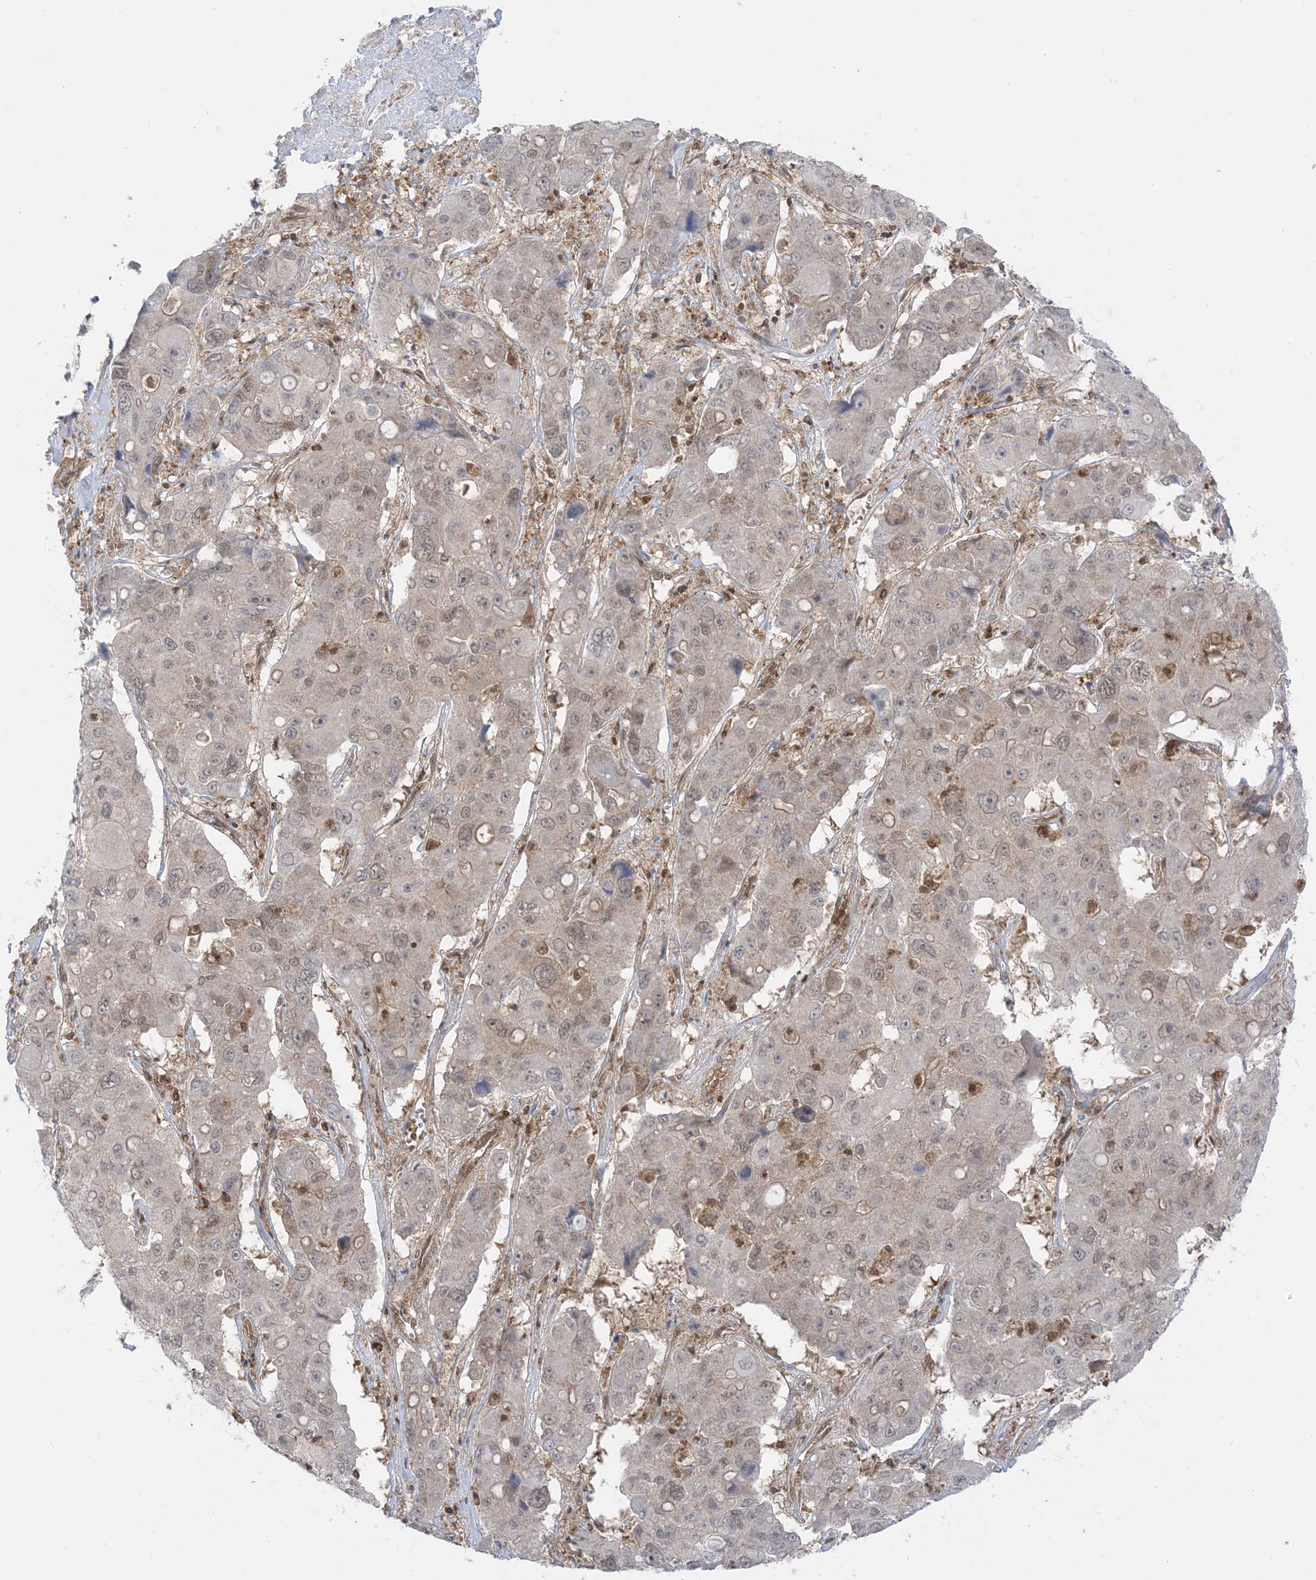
{"staining": {"intensity": "weak", "quantity": "<25%", "location": "cytoplasmic/membranous"}, "tissue": "liver cancer", "cell_type": "Tumor cells", "image_type": "cancer", "snomed": [{"axis": "morphology", "description": "Cholangiocarcinoma"}, {"axis": "topography", "description": "Liver"}], "caption": "A histopathology image of human liver cancer (cholangiocarcinoma) is negative for staining in tumor cells.", "gene": "PTPA", "patient": {"sex": "male", "age": 67}}